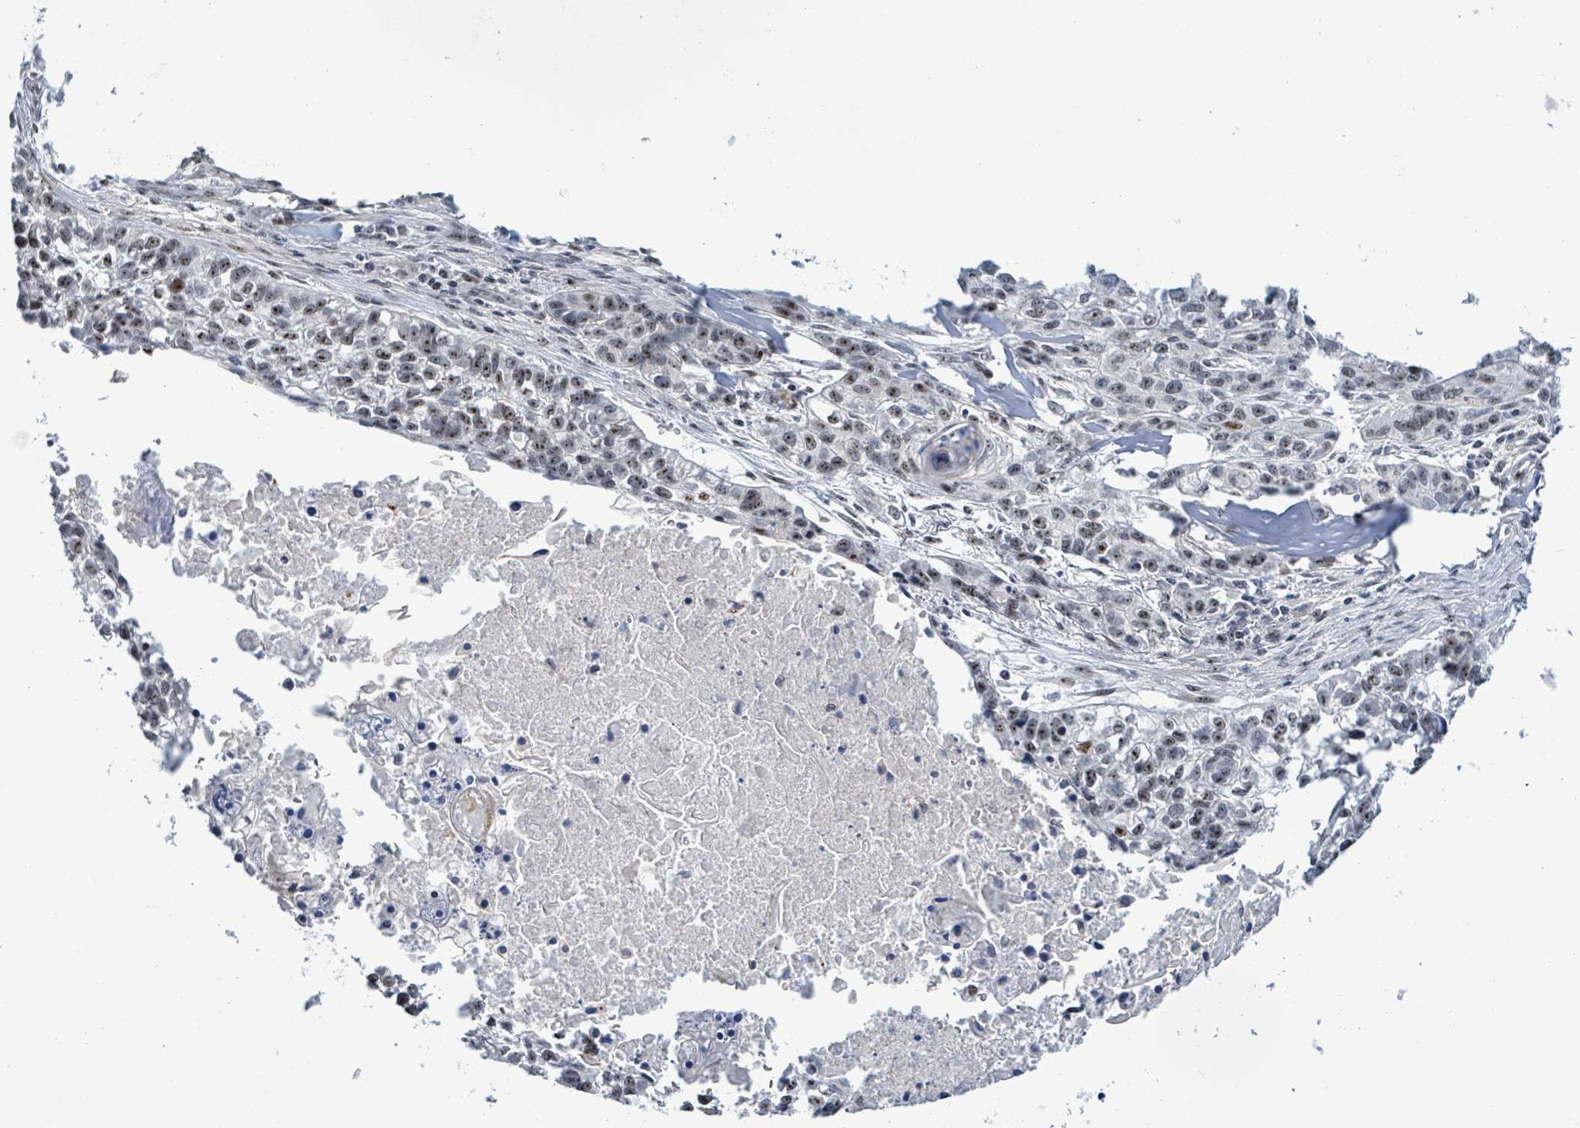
{"staining": {"intensity": "moderate", "quantity": ">75%", "location": "nuclear"}, "tissue": "lung cancer", "cell_type": "Tumor cells", "image_type": "cancer", "snomed": [{"axis": "morphology", "description": "Squamous cell carcinoma, NOS"}, {"axis": "topography", "description": "Lung"}], "caption": "Immunohistochemistry (IHC) of human lung cancer (squamous cell carcinoma) exhibits medium levels of moderate nuclear expression in about >75% of tumor cells.", "gene": "RRN3", "patient": {"sex": "male", "age": 74}}